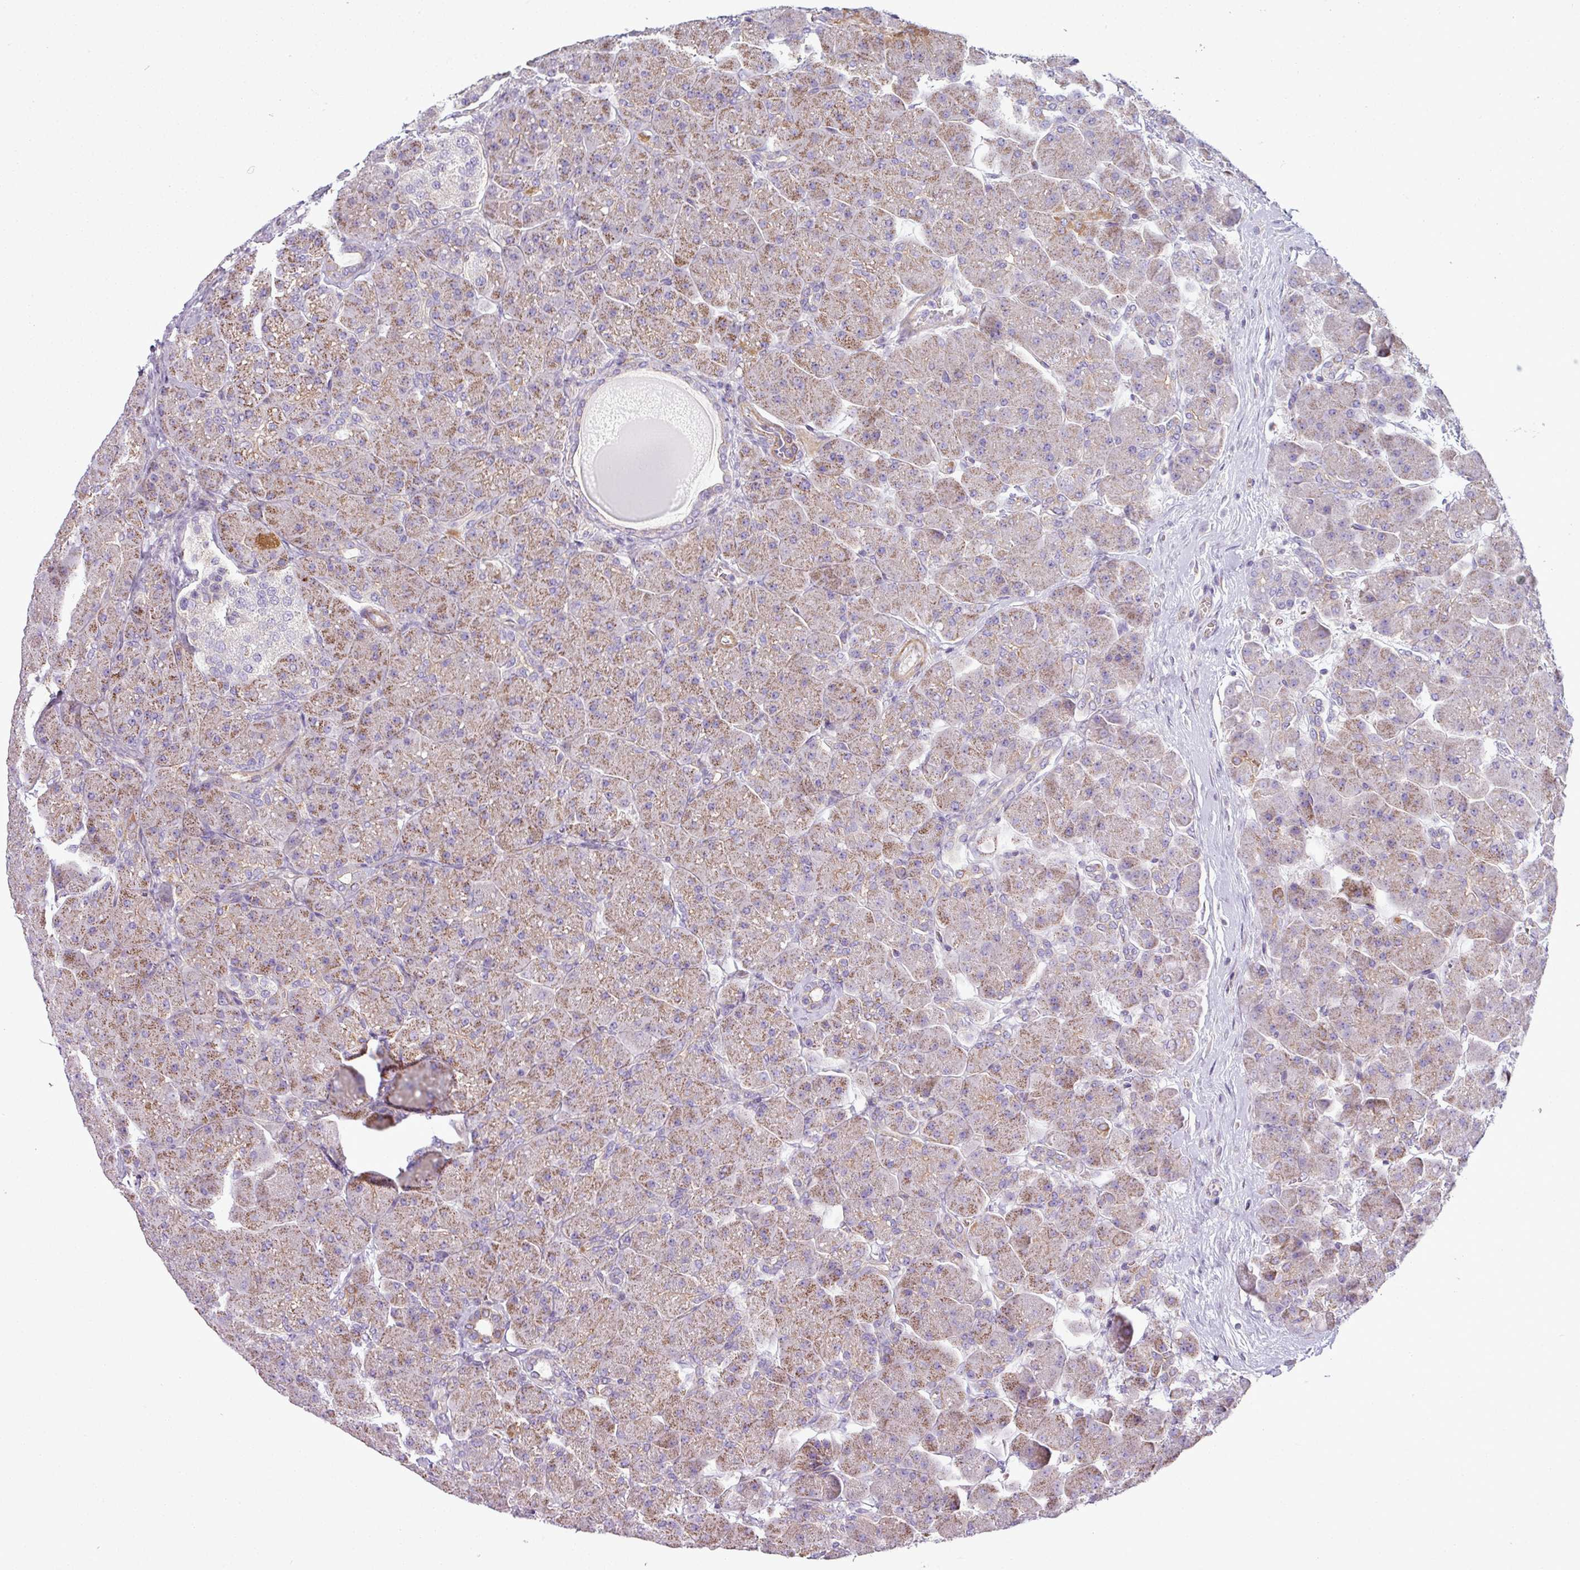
{"staining": {"intensity": "weak", "quantity": ">75%", "location": "cytoplasmic/membranous"}, "tissue": "pancreas", "cell_type": "Exocrine glandular cells", "image_type": "normal", "snomed": [{"axis": "morphology", "description": "Normal tissue, NOS"}, {"axis": "topography", "description": "Pancreas"}], "caption": "Protein staining of benign pancreas displays weak cytoplasmic/membranous staining in approximately >75% of exocrine glandular cells.", "gene": "BTN2A2", "patient": {"sex": "male", "age": 66}}